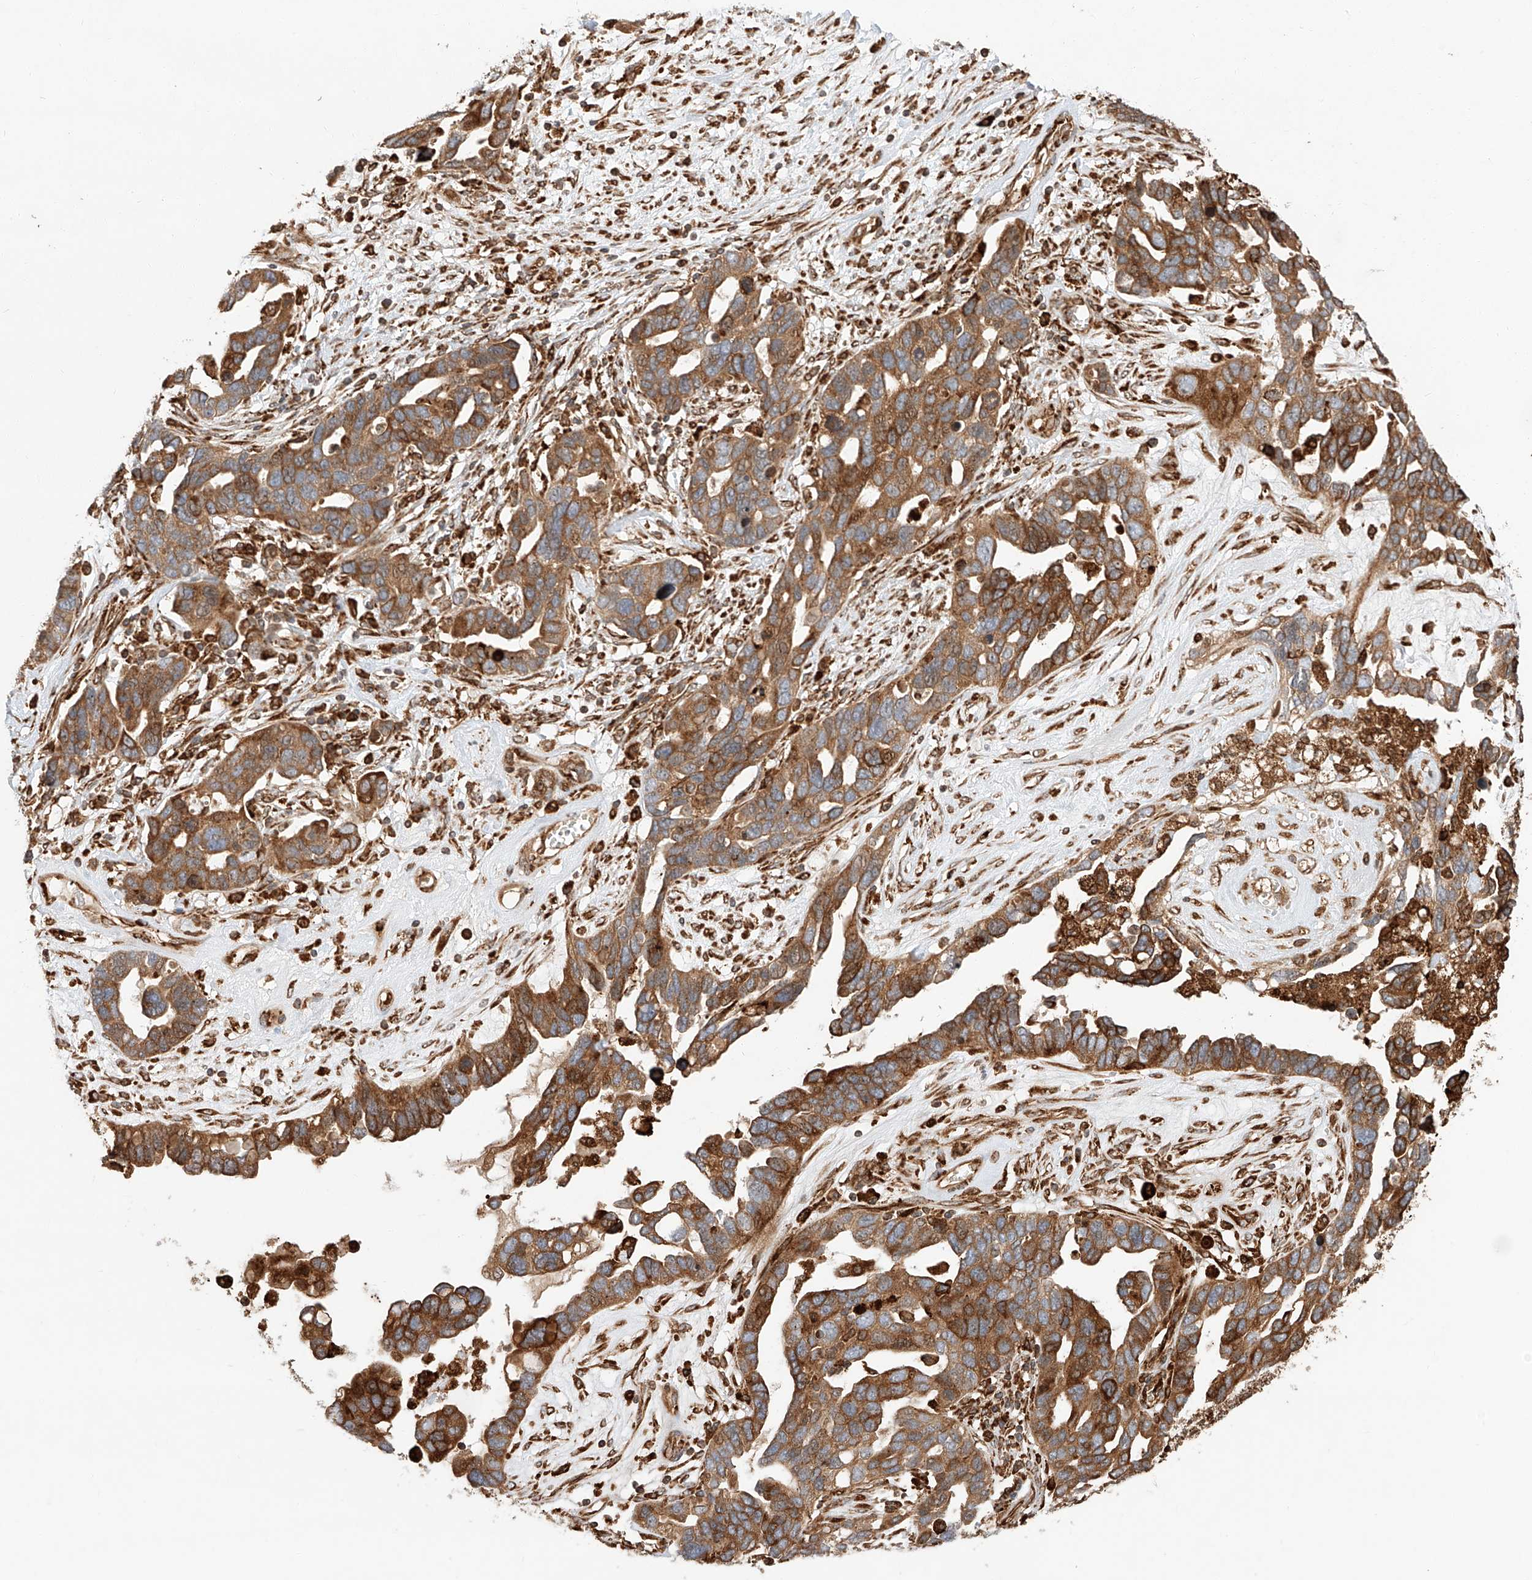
{"staining": {"intensity": "moderate", "quantity": ">75%", "location": "cytoplasmic/membranous"}, "tissue": "ovarian cancer", "cell_type": "Tumor cells", "image_type": "cancer", "snomed": [{"axis": "morphology", "description": "Cystadenocarcinoma, serous, NOS"}, {"axis": "topography", "description": "Ovary"}], "caption": "A histopathology image showing moderate cytoplasmic/membranous positivity in about >75% of tumor cells in ovarian serous cystadenocarcinoma, as visualized by brown immunohistochemical staining.", "gene": "ZNF84", "patient": {"sex": "female", "age": 54}}